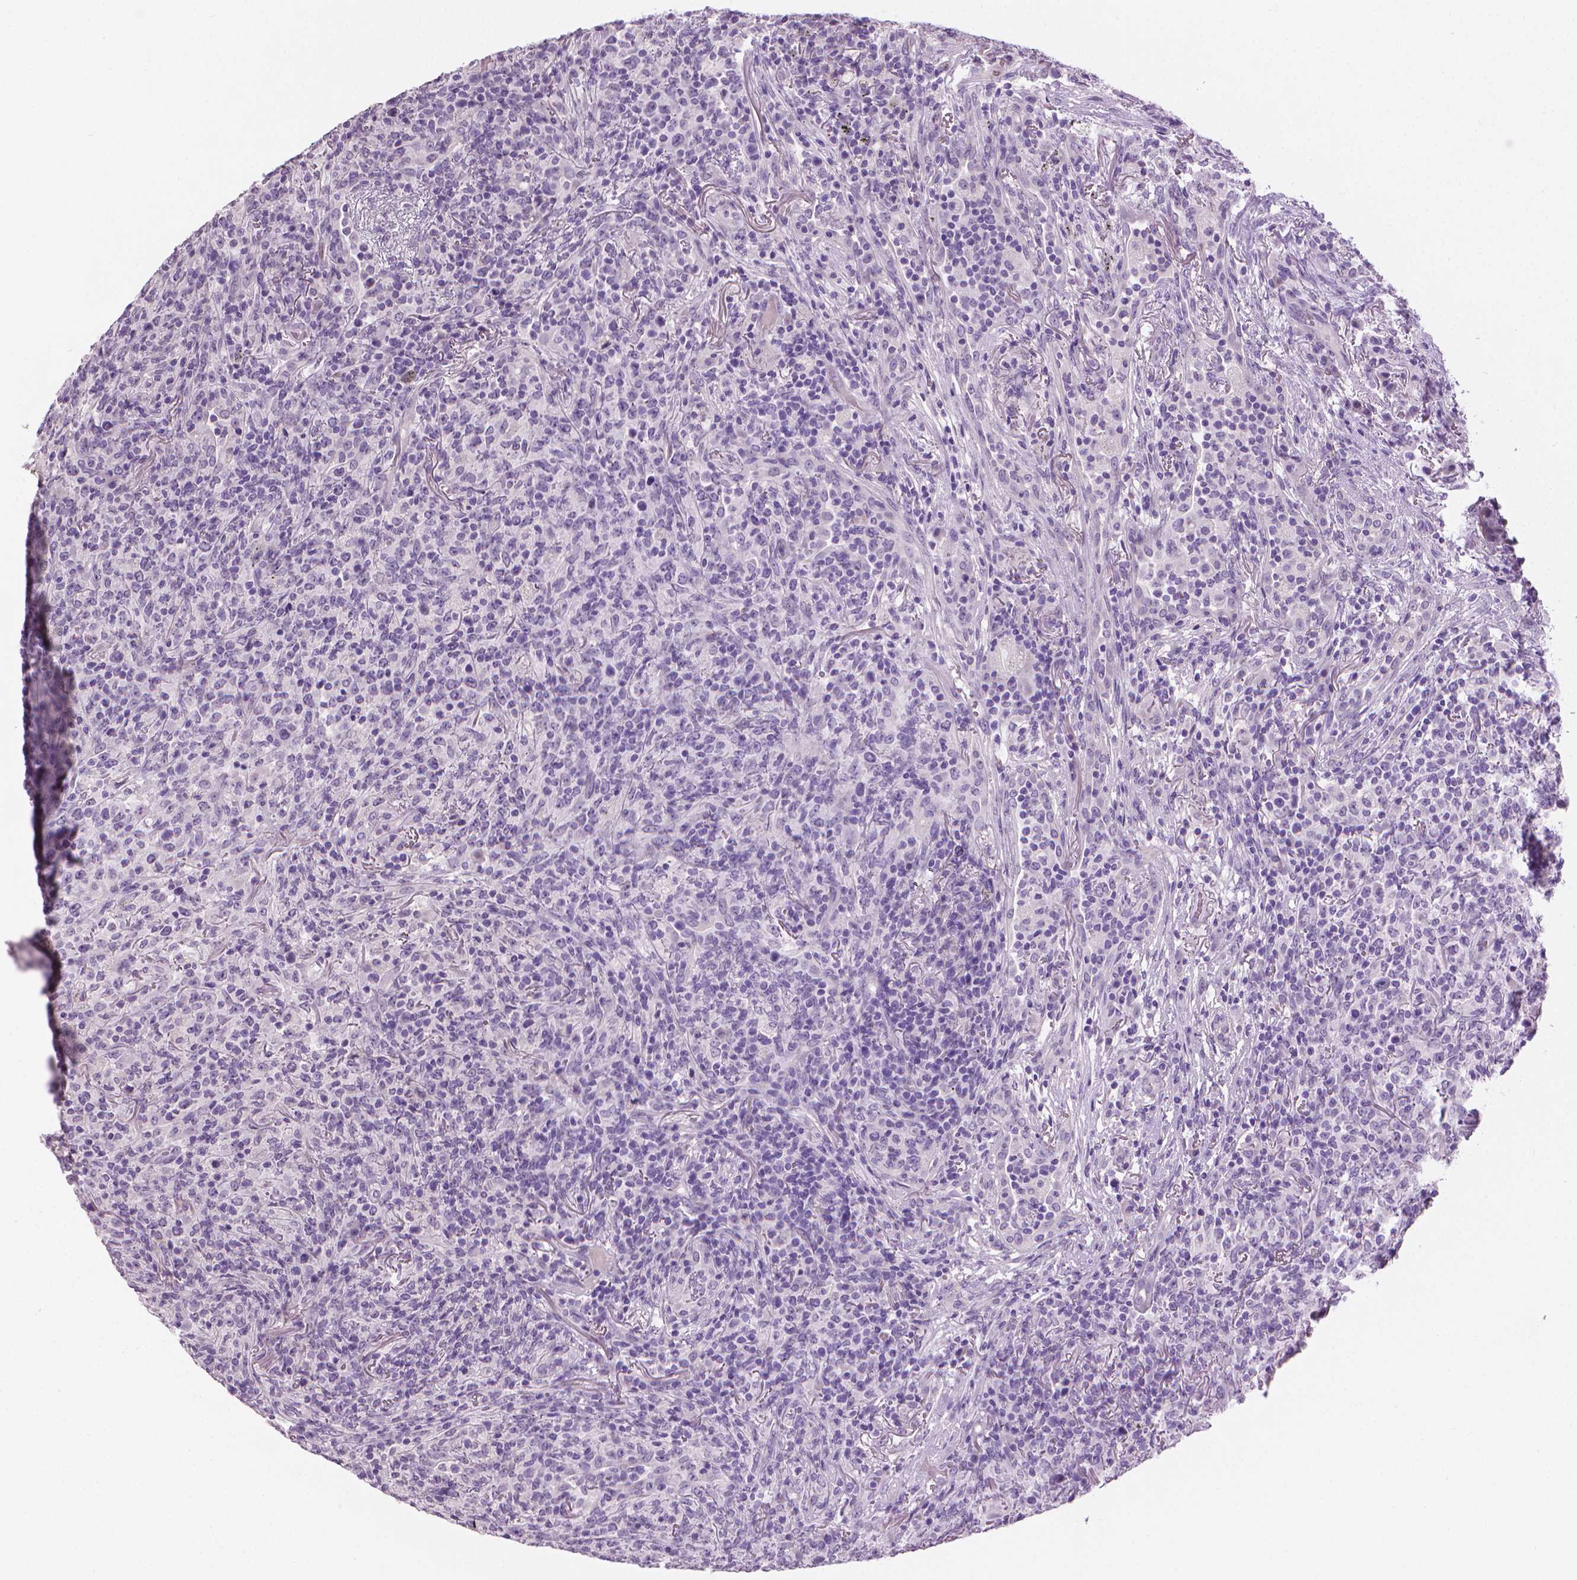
{"staining": {"intensity": "negative", "quantity": "none", "location": "none"}, "tissue": "lymphoma", "cell_type": "Tumor cells", "image_type": "cancer", "snomed": [{"axis": "morphology", "description": "Malignant lymphoma, non-Hodgkin's type, High grade"}, {"axis": "topography", "description": "Lung"}], "caption": "Histopathology image shows no protein staining in tumor cells of lymphoma tissue.", "gene": "MLANA", "patient": {"sex": "male", "age": 79}}